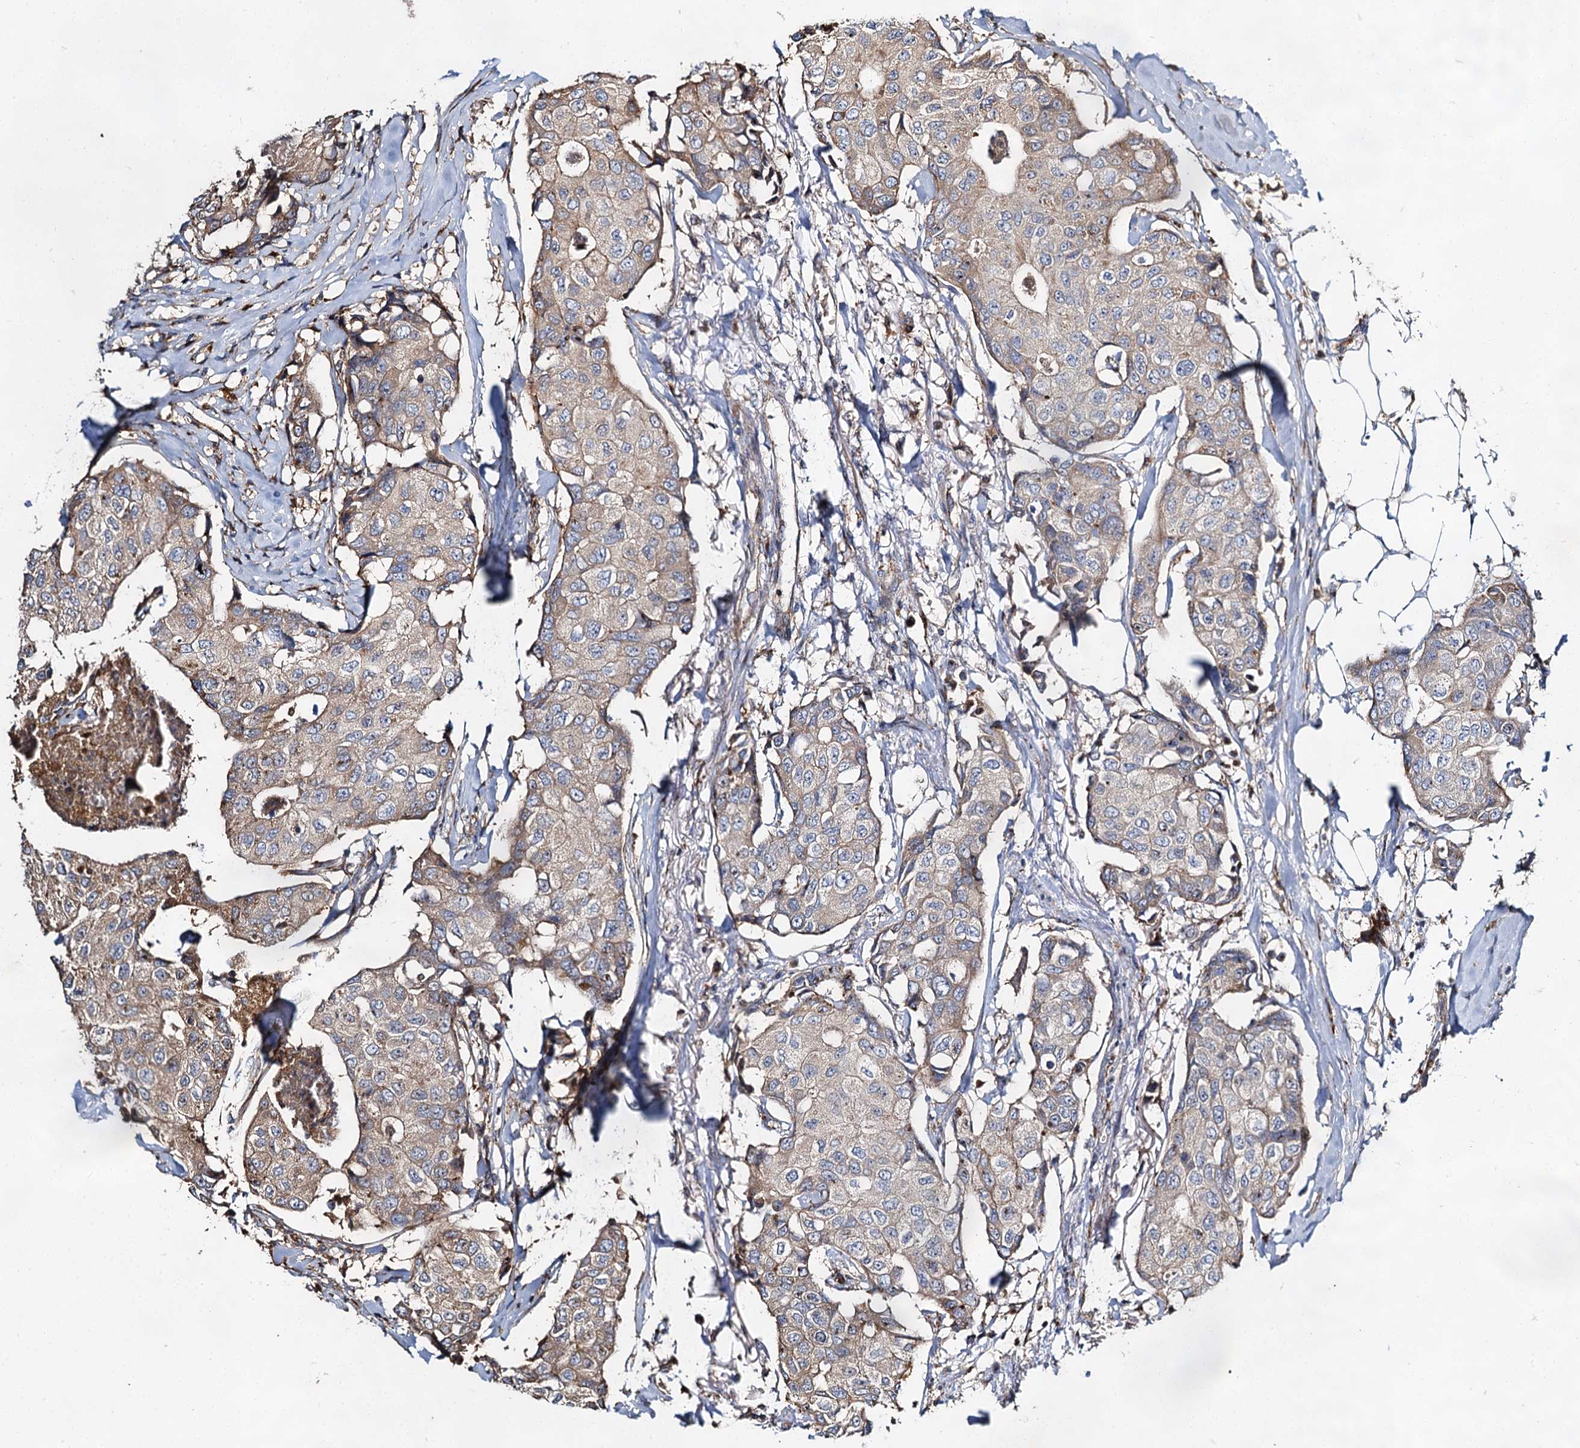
{"staining": {"intensity": "weak", "quantity": "<25%", "location": "cytoplasmic/membranous"}, "tissue": "breast cancer", "cell_type": "Tumor cells", "image_type": "cancer", "snomed": [{"axis": "morphology", "description": "Duct carcinoma"}, {"axis": "topography", "description": "Breast"}], "caption": "DAB (3,3'-diaminobenzidine) immunohistochemical staining of breast cancer (invasive ductal carcinoma) demonstrates no significant positivity in tumor cells. Nuclei are stained in blue.", "gene": "WDR73", "patient": {"sex": "female", "age": 80}}